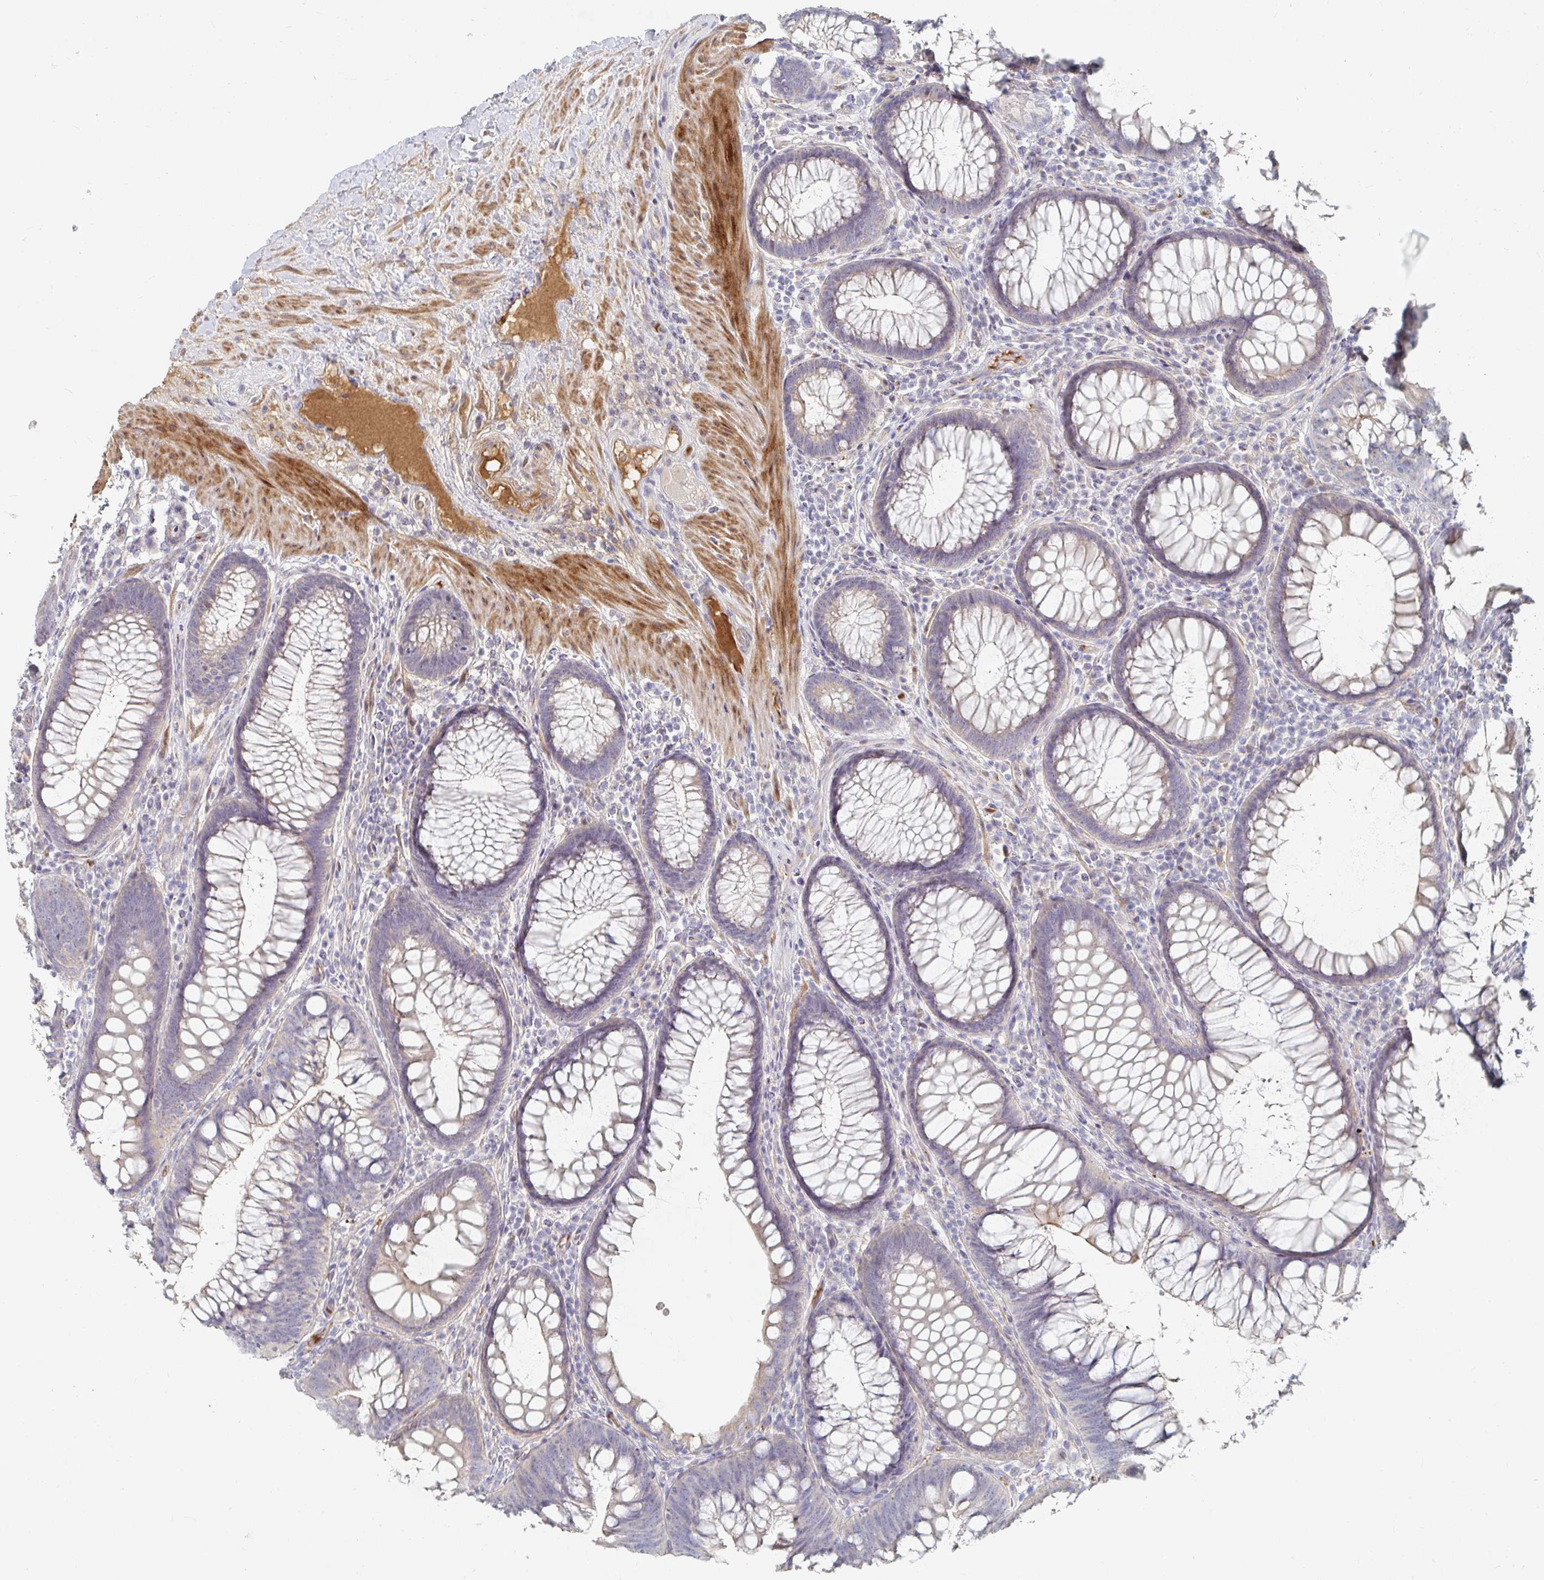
{"staining": {"intensity": "moderate", "quantity": "25%-75%", "location": "cytoplasmic/membranous"}, "tissue": "colon", "cell_type": "Endothelial cells", "image_type": "normal", "snomed": [{"axis": "morphology", "description": "Normal tissue, NOS"}, {"axis": "morphology", "description": "Adenoma, NOS"}, {"axis": "topography", "description": "Soft tissue"}, {"axis": "topography", "description": "Colon"}], "caption": "Unremarkable colon was stained to show a protein in brown. There is medium levels of moderate cytoplasmic/membranous staining in approximately 25%-75% of endothelial cells. The staining was performed using DAB to visualize the protein expression in brown, while the nuclei were stained in blue with hematoxylin (Magnification: 20x).", "gene": "NME9", "patient": {"sex": "male", "age": 47}}